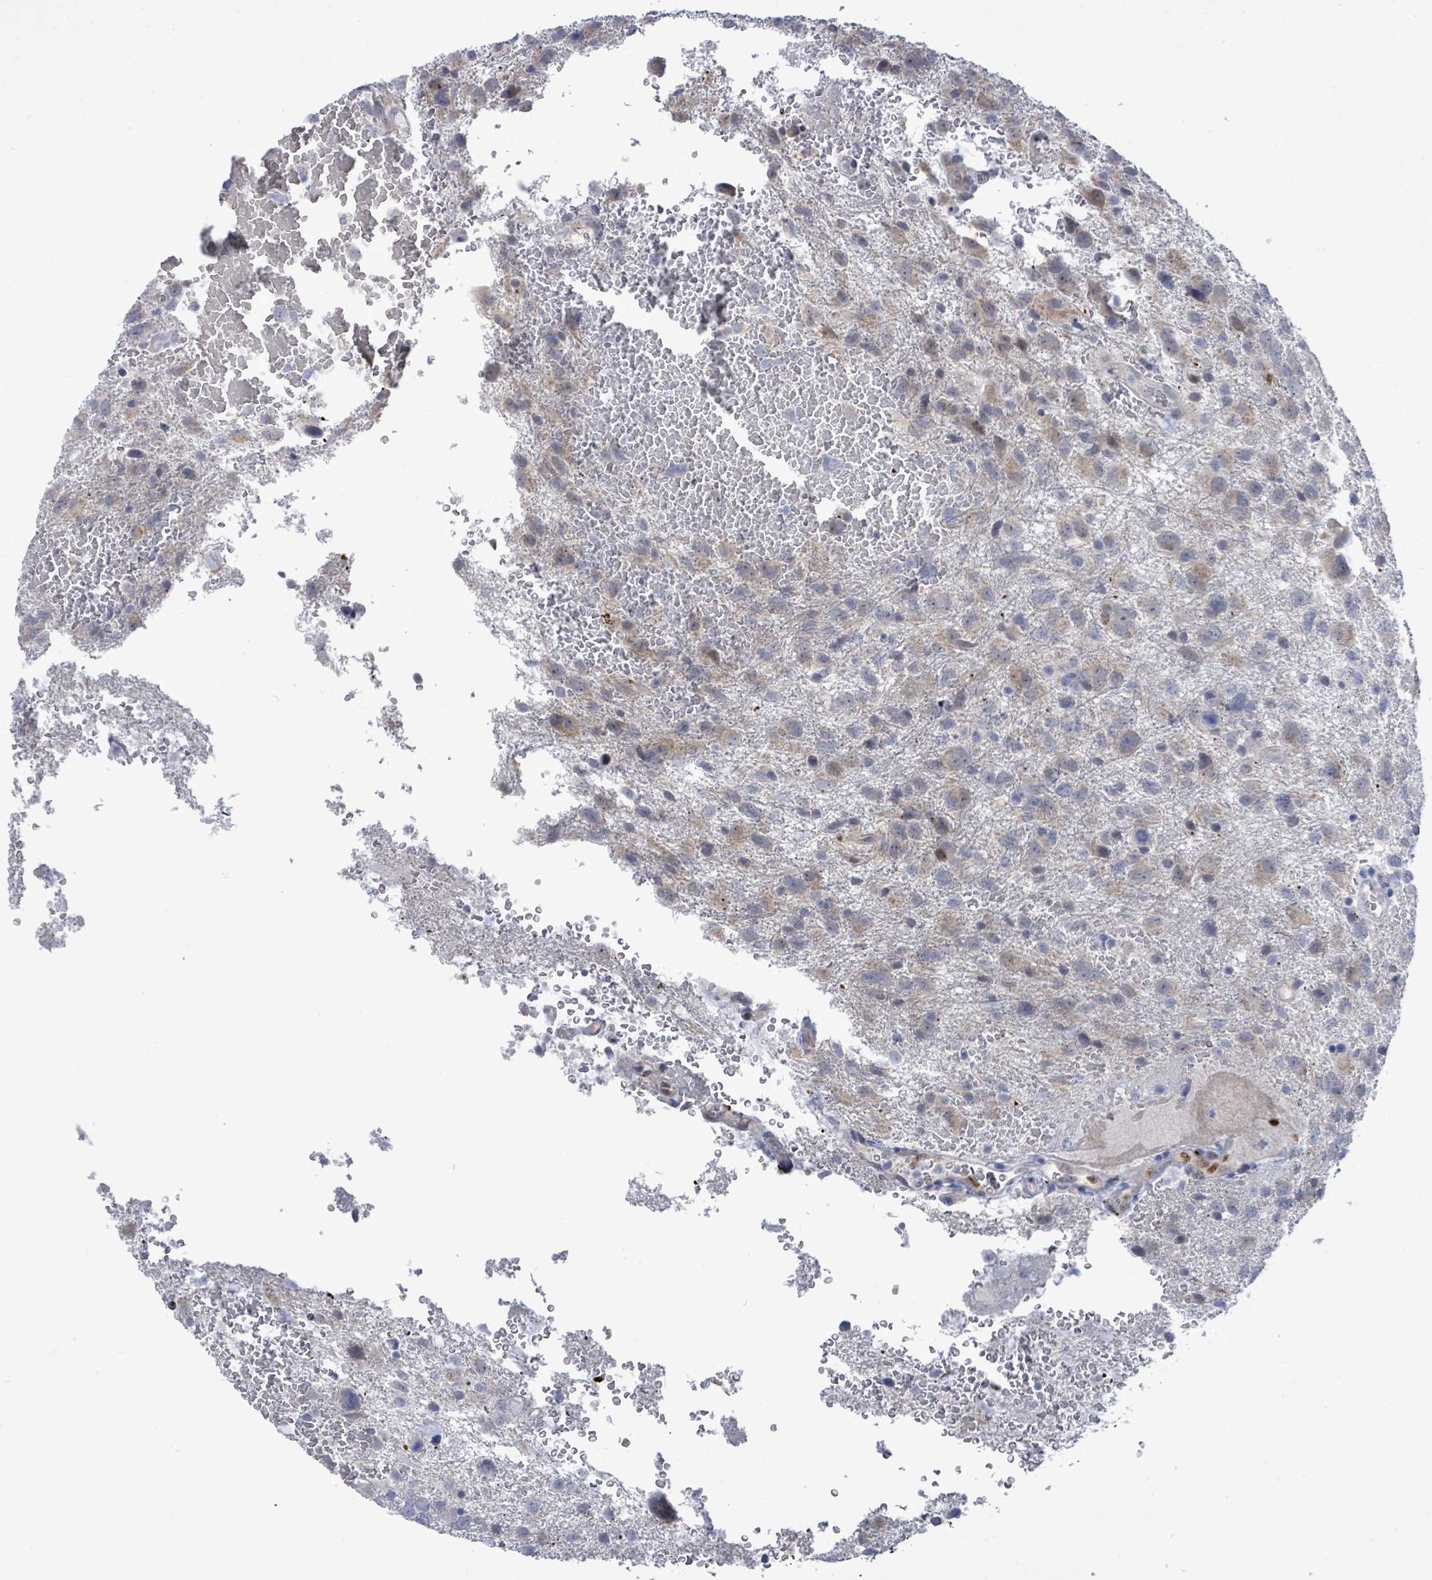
{"staining": {"intensity": "weak", "quantity": "<25%", "location": "cytoplasmic/membranous"}, "tissue": "glioma", "cell_type": "Tumor cells", "image_type": "cancer", "snomed": [{"axis": "morphology", "description": "Glioma, malignant, High grade"}, {"axis": "topography", "description": "Brain"}], "caption": "Human glioma stained for a protein using immunohistochemistry shows no staining in tumor cells.", "gene": "CT45A5", "patient": {"sex": "male", "age": 61}}